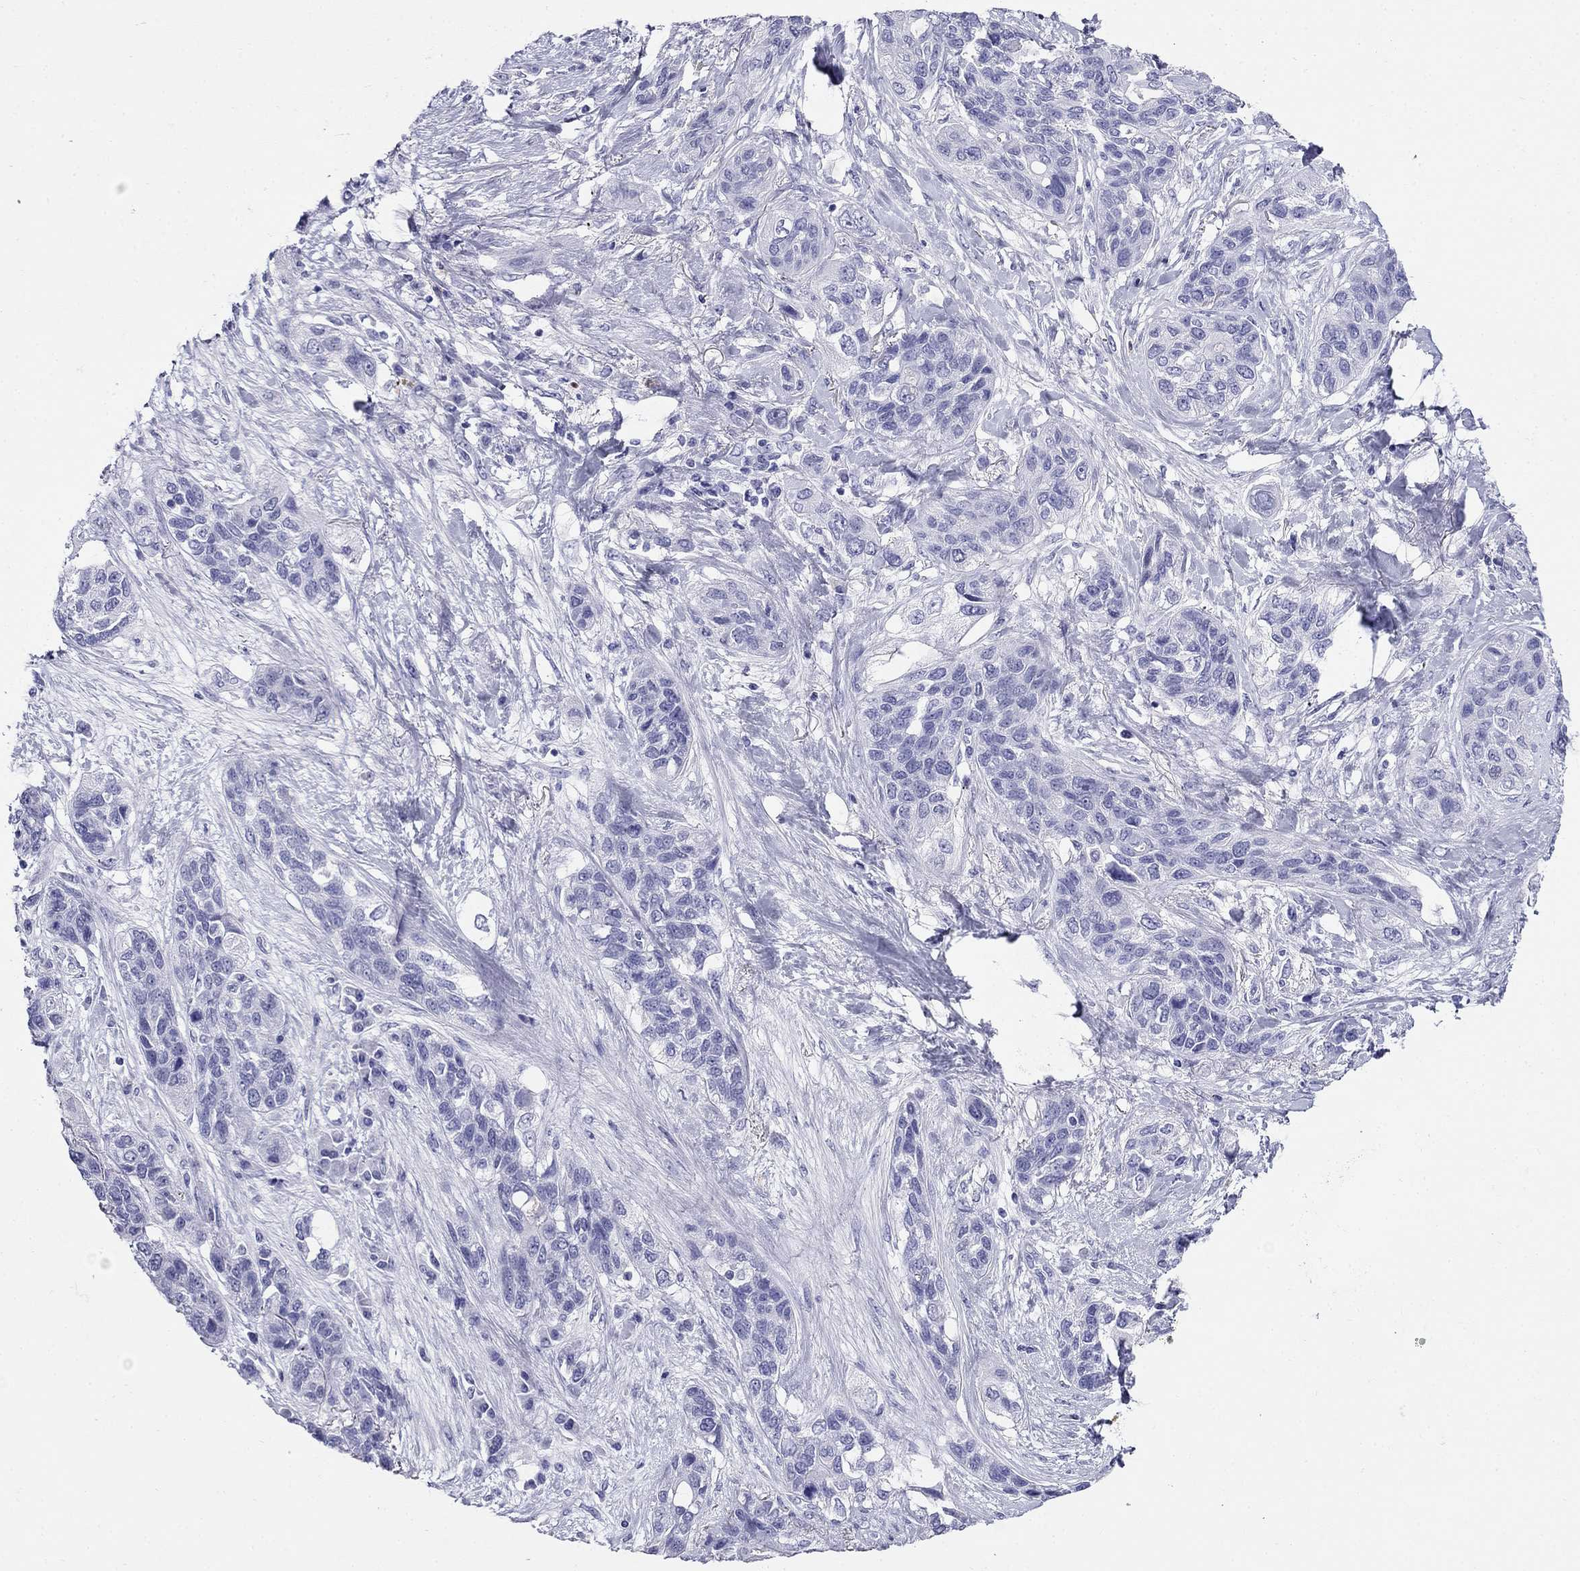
{"staining": {"intensity": "negative", "quantity": "none", "location": "none"}, "tissue": "lung cancer", "cell_type": "Tumor cells", "image_type": "cancer", "snomed": [{"axis": "morphology", "description": "Squamous cell carcinoma, NOS"}, {"axis": "topography", "description": "Lung"}], "caption": "The micrograph reveals no significant expression in tumor cells of squamous cell carcinoma (lung).", "gene": "PPP1R36", "patient": {"sex": "female", "age": 70}}